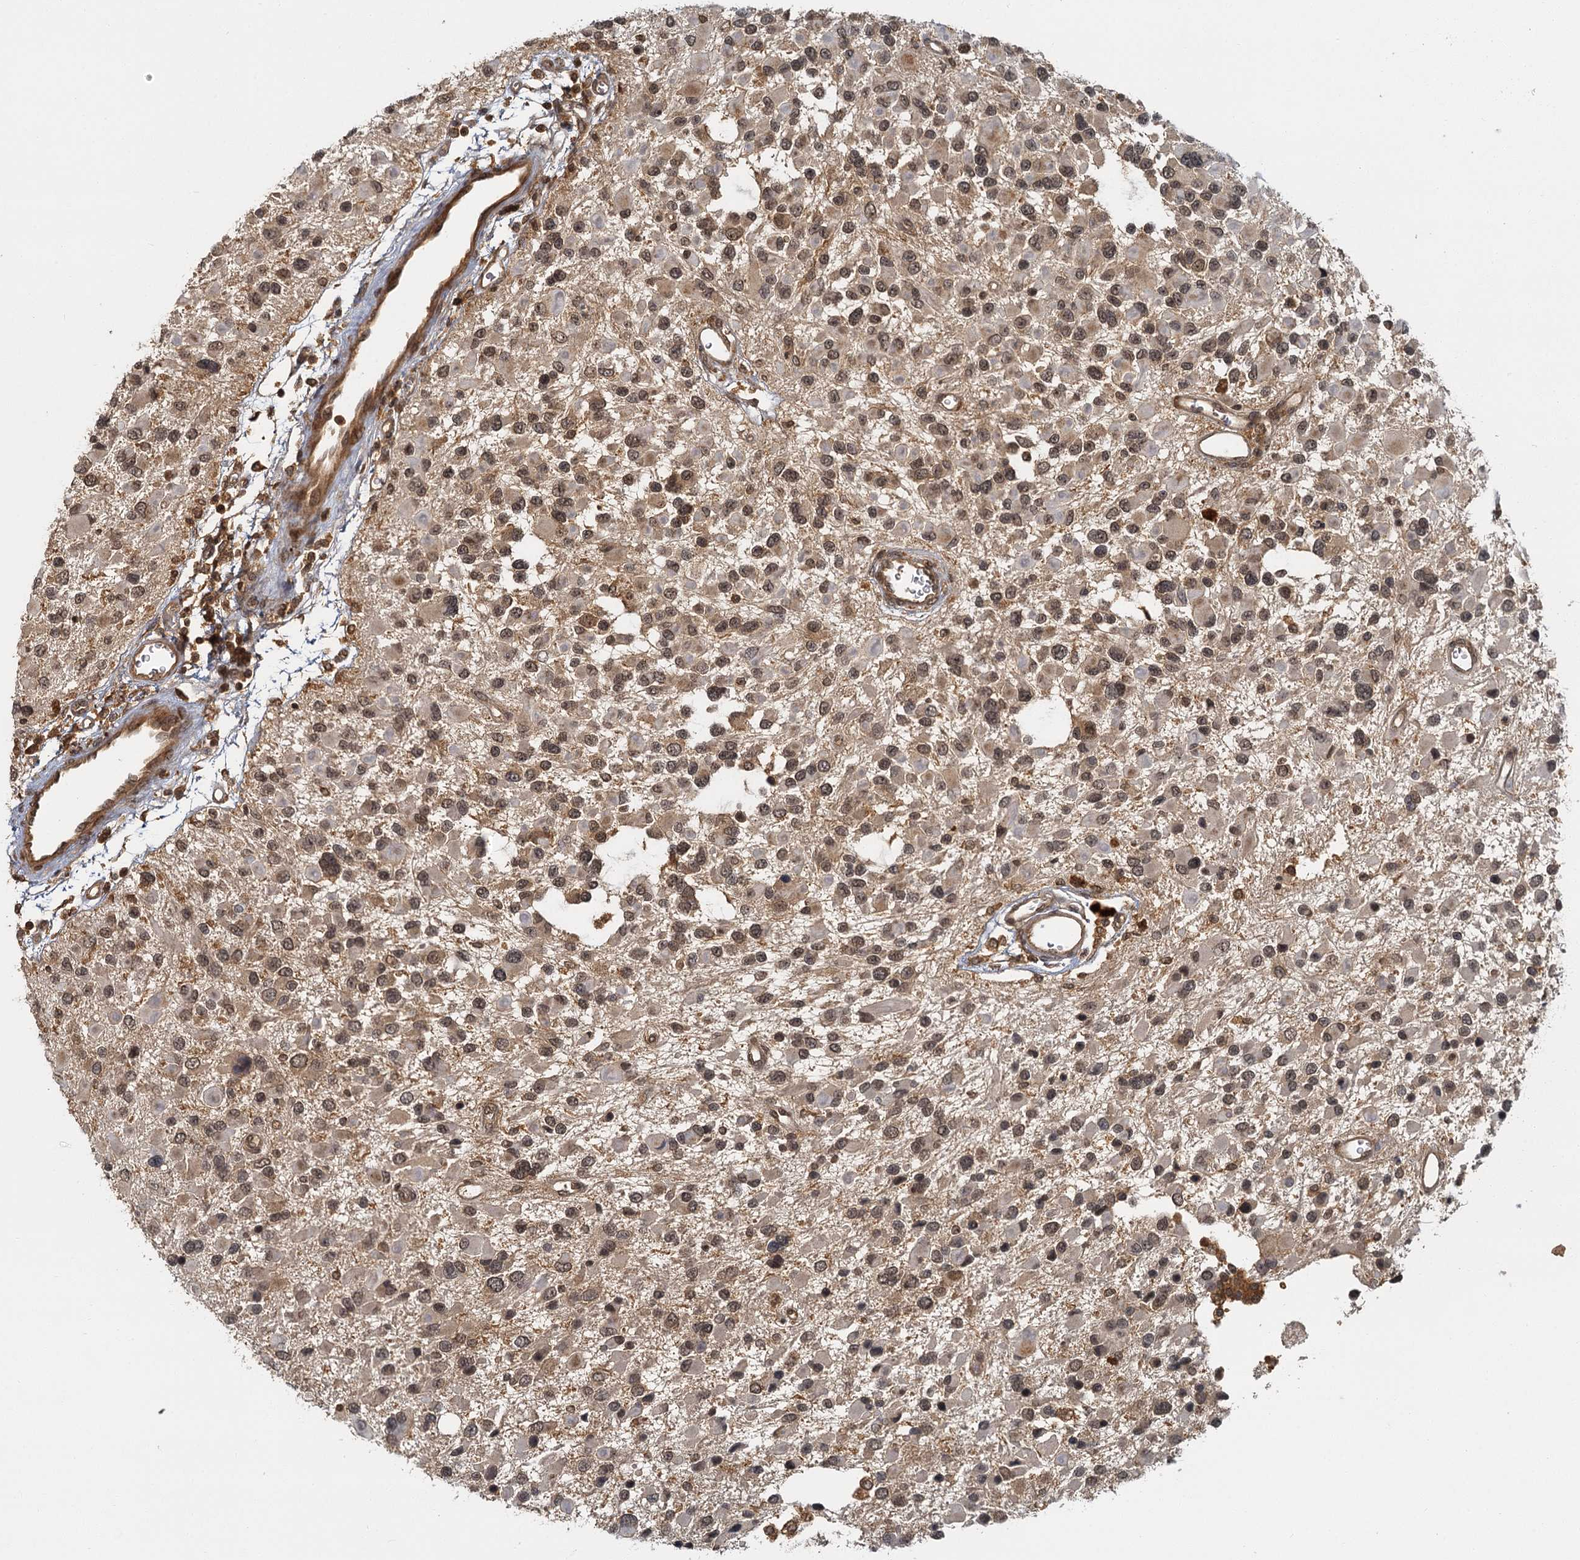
{"staining": {"intensity": "moderate", "quantity": ">75%", "location": "cytoplasmic/membranous,nuclear"}, "tissue": "glioma", "cell_type": "Tumor cells", "image_type": "cancer", "snomed": [{"axis": "morphology", "description": "Glioma, malignant, High grade"}, {"axis": "topography", "description": "Brain"}], "caption": "About >75% of tumor cells in human glioma show moderate cytoplasmic/membranous and nuclear protein positivity as visualized by brown immunohistochemical staining.", "gene": "ZNF549", "patient": {"sex": "male", "age": 53}}